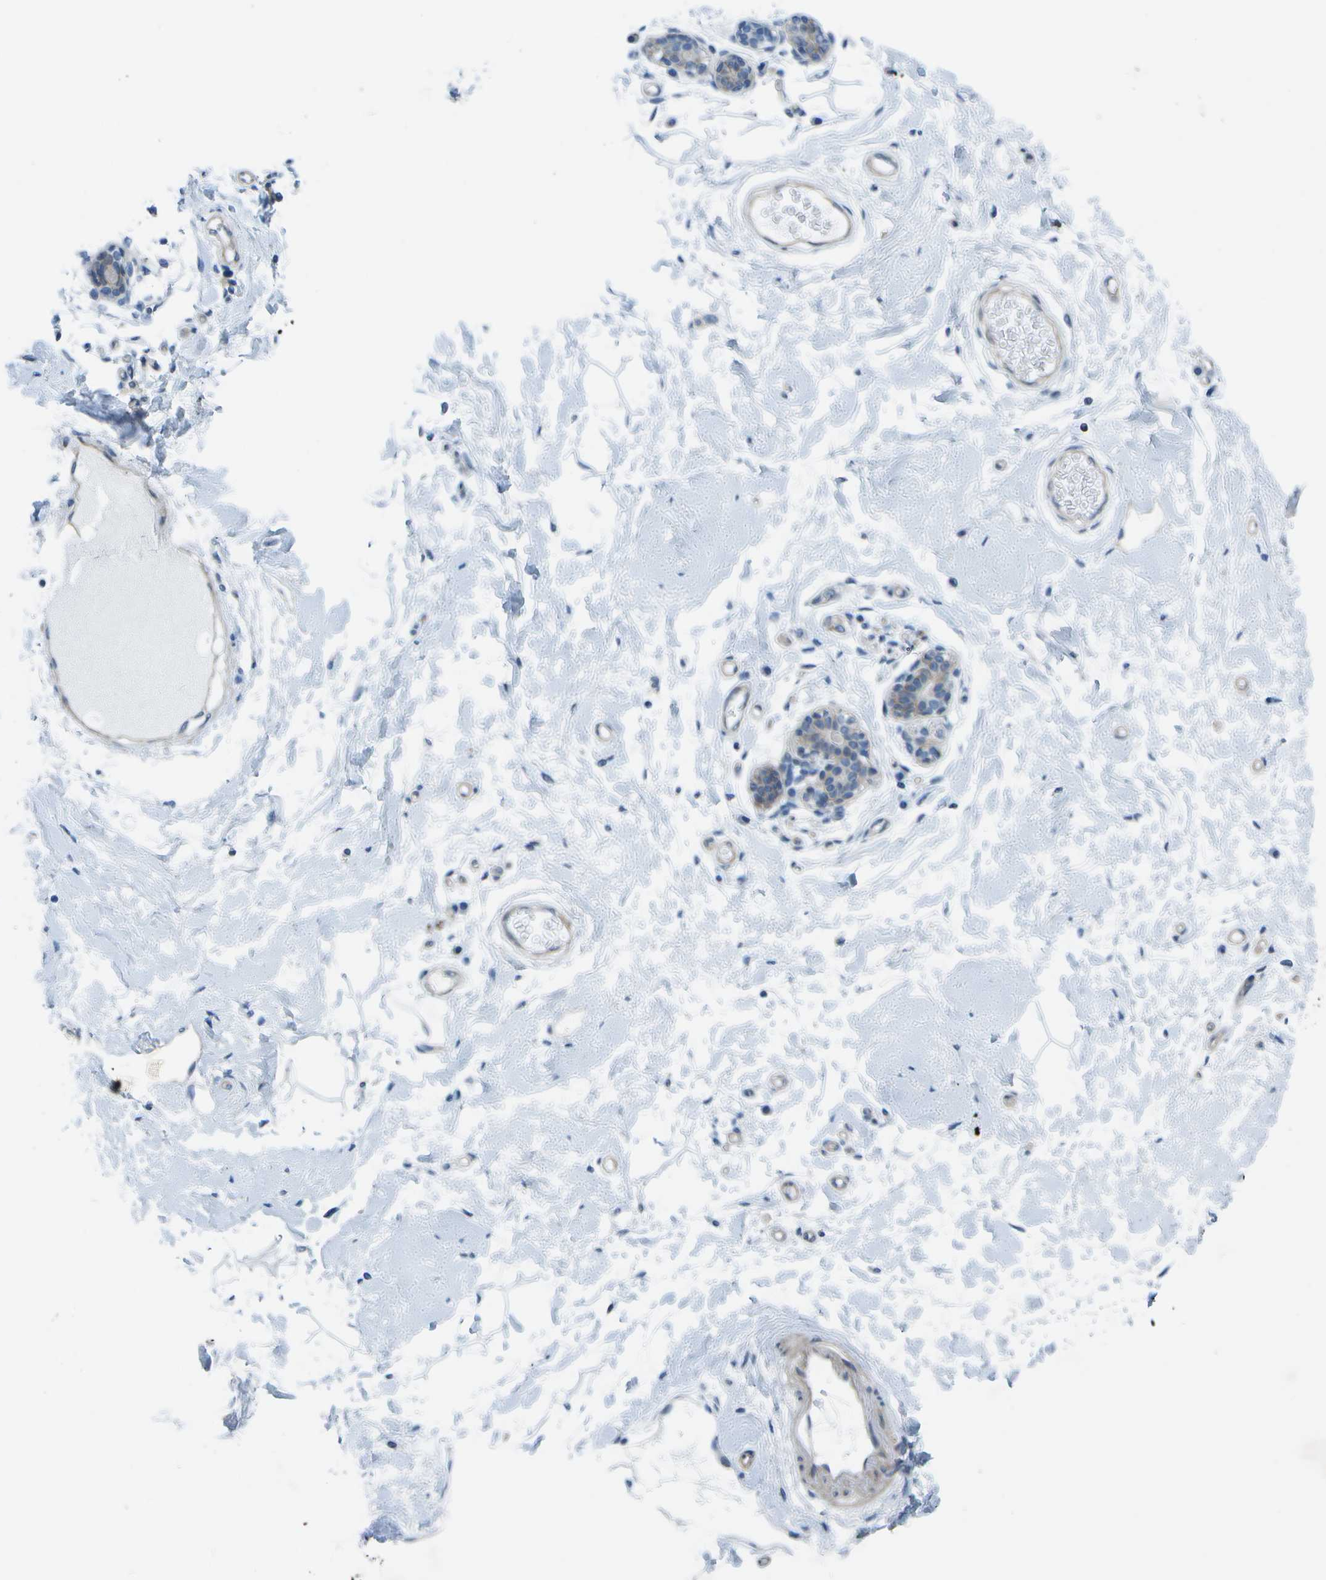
{"staining": {"intensity": "negative", "quantity": "none", "location": "none"}, "tissue": "breast", "cell_type": "Adipocytes", "image_type": "normal", "snomed": [{"axis": "morphology", "description": "Normal tissue, NOS"}, {"axis": "morphology", "description": "Lobular carcinoma"}, {"axis": "topography", "description": "Breast"}], "caption": "High power microscopy photomicrograph of an immunohistochemistry (IHC) image of normal breast, revealing no significant staining in adipocytes. (DAB immunohistochemistry with hematoxylin counter stain).", "gene": "SORBS3", "patient": {"sex": "female", "age": 59}}